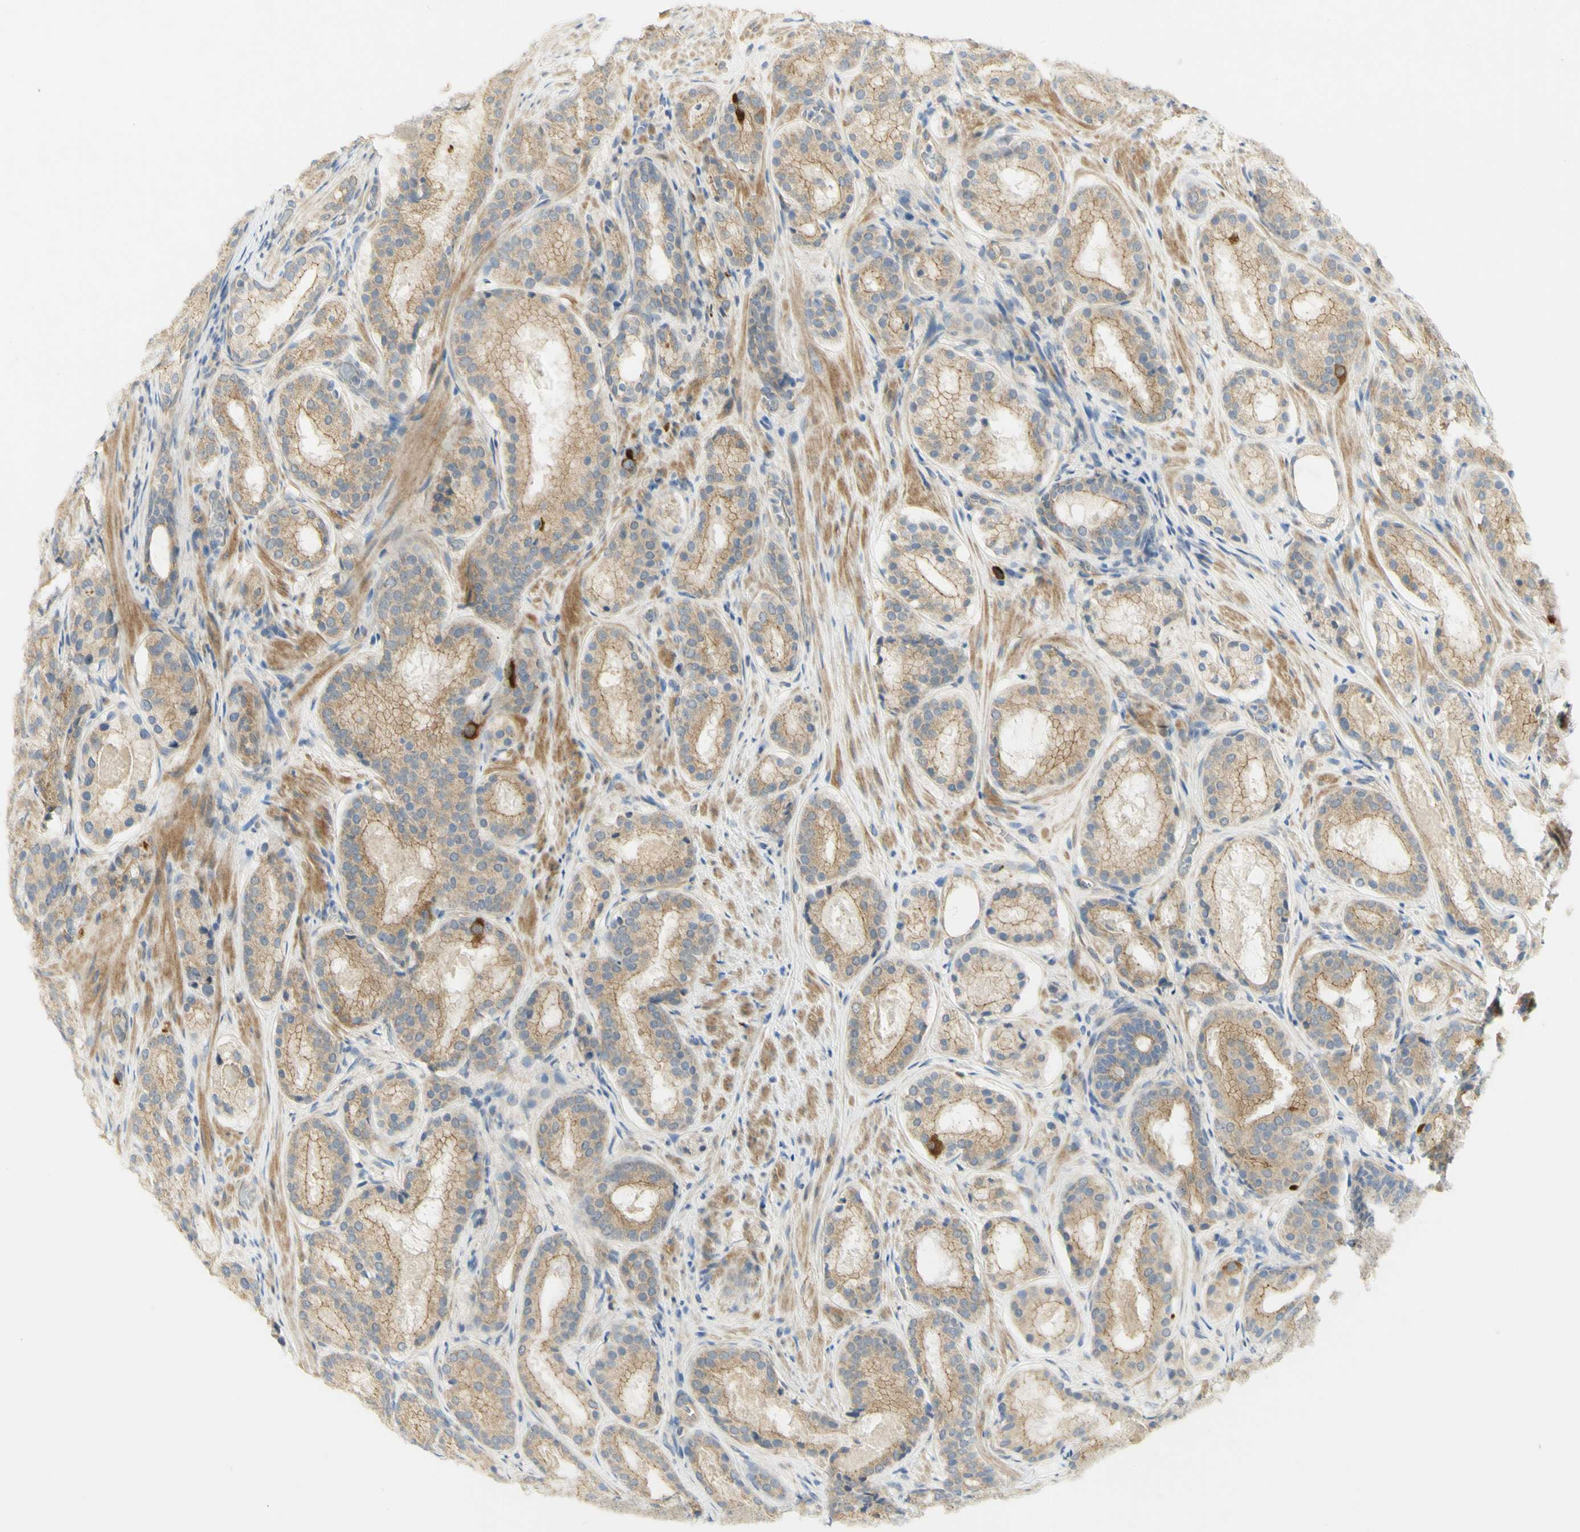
{"staining": {"intensity": "moderate", "quantity": ">75%", "location": "cytoplasmic/membranous"}, "tissue": "prostate cancer", "cell_type": "Tumor cells", "image_type": "cancer", "snomed": [{"axis": "morphology", "description": "Adenocarcinoma, Low grade"}, {"axis": "topography", "description": "Prostate"}], "caption": "High-power microscopy captured an immunohistochemistry photomicrograph of prostate cancer (adenocarcinoma (low-grade)), revealing moderate cytoplasmic/membranous expression in about >75% of tumor cells. (DAB (3,3'-diaminobenzidine) IHC with brightfield microscopy, high magnification).", "gene": "KIF11", "patient": {"sex": "male", "age": 69}}